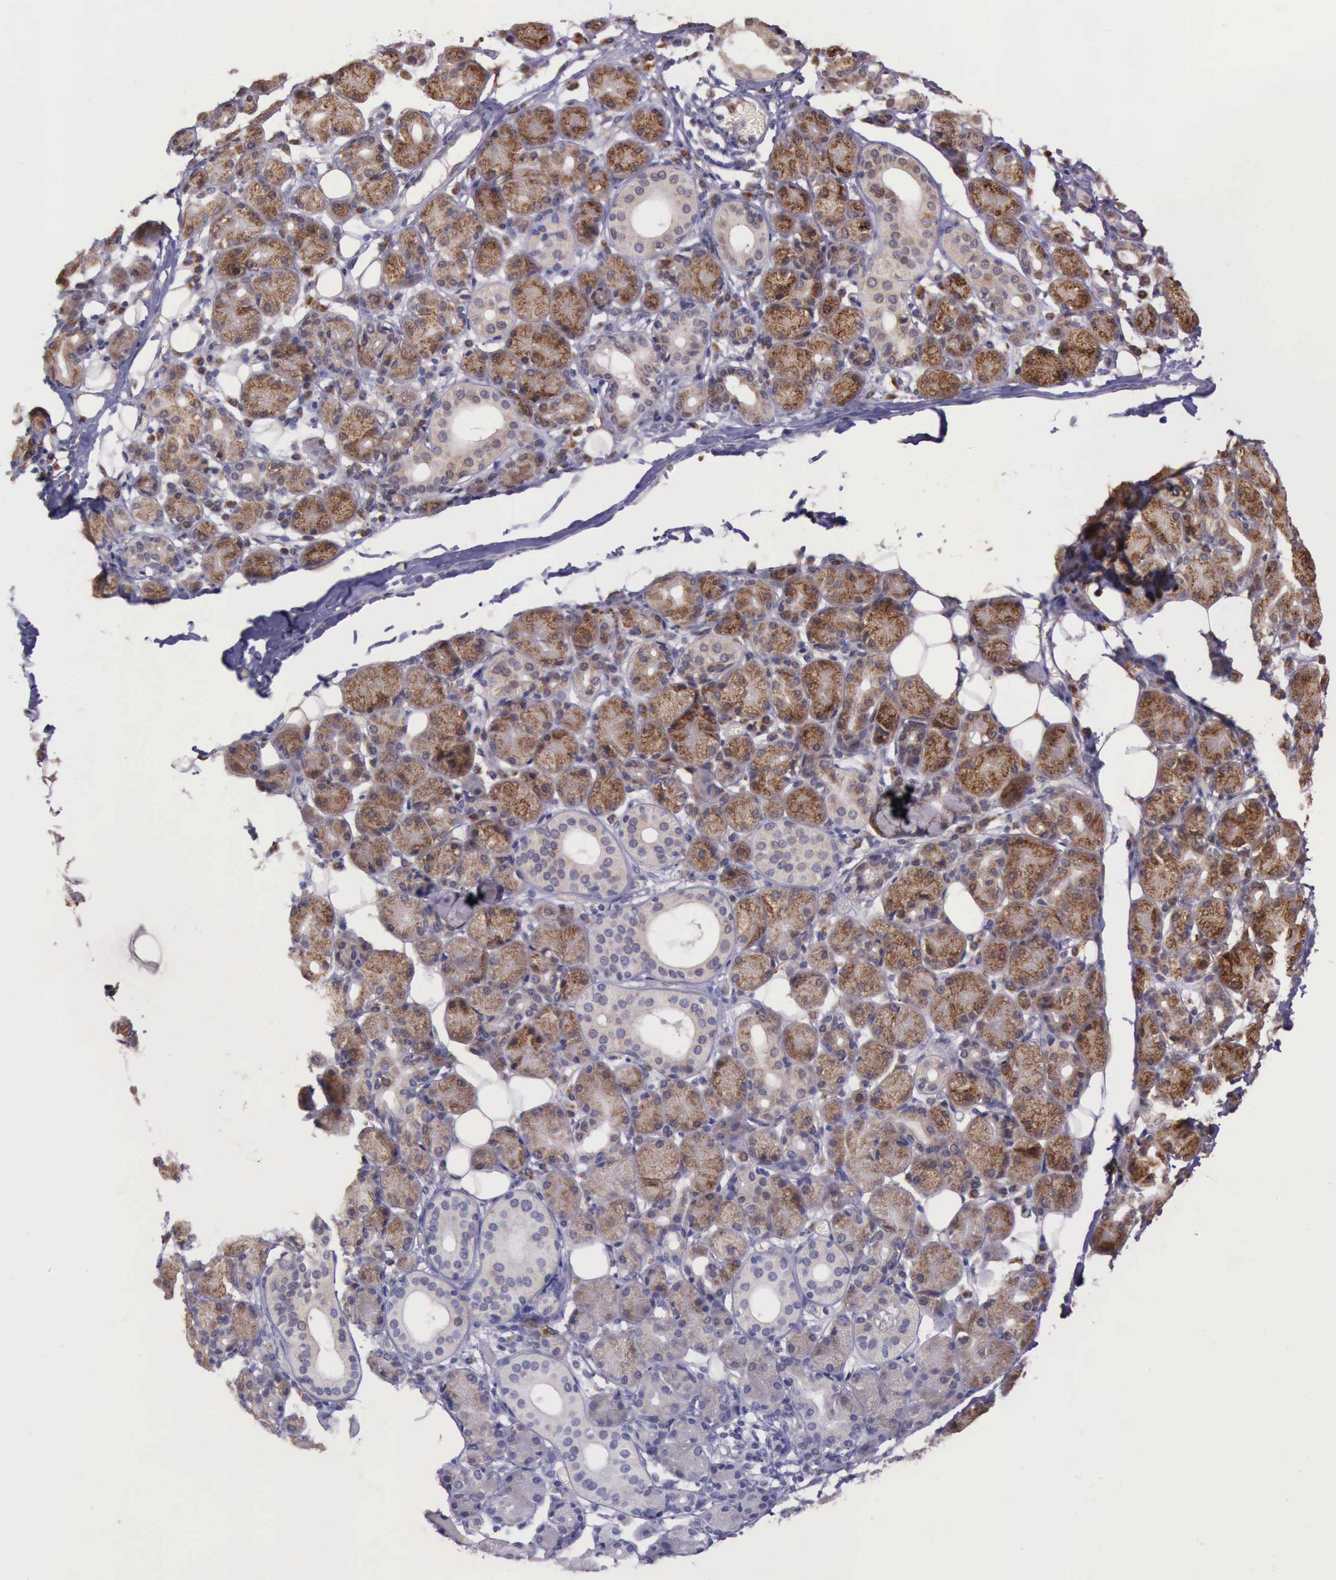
{"staining": {"intensity": "strong", "quantity": ">75%", "location": "cytoplasmic/membranous"}, "tissue": "salivary gland", "cell_type": "Glandular cells", "image_type": "normal", "snomed": [{"axis": "morphology", "description": "Normal tissue, NOS"}, {"axis": "topography", "description": "Salivary gland"}, {"axis": "topography", "description": "Peripheral nerve tissue"}], "caption": "Protein positivity by IHC exhibits strong cytoplasmic/membranous expression in about >75% of glandular cells in benign salivary gland. (Brightfield microscopy of DAB IHC at high magnification).", "gene": "ARMCX3", "patient": {"sex": "male", "age": 62}}